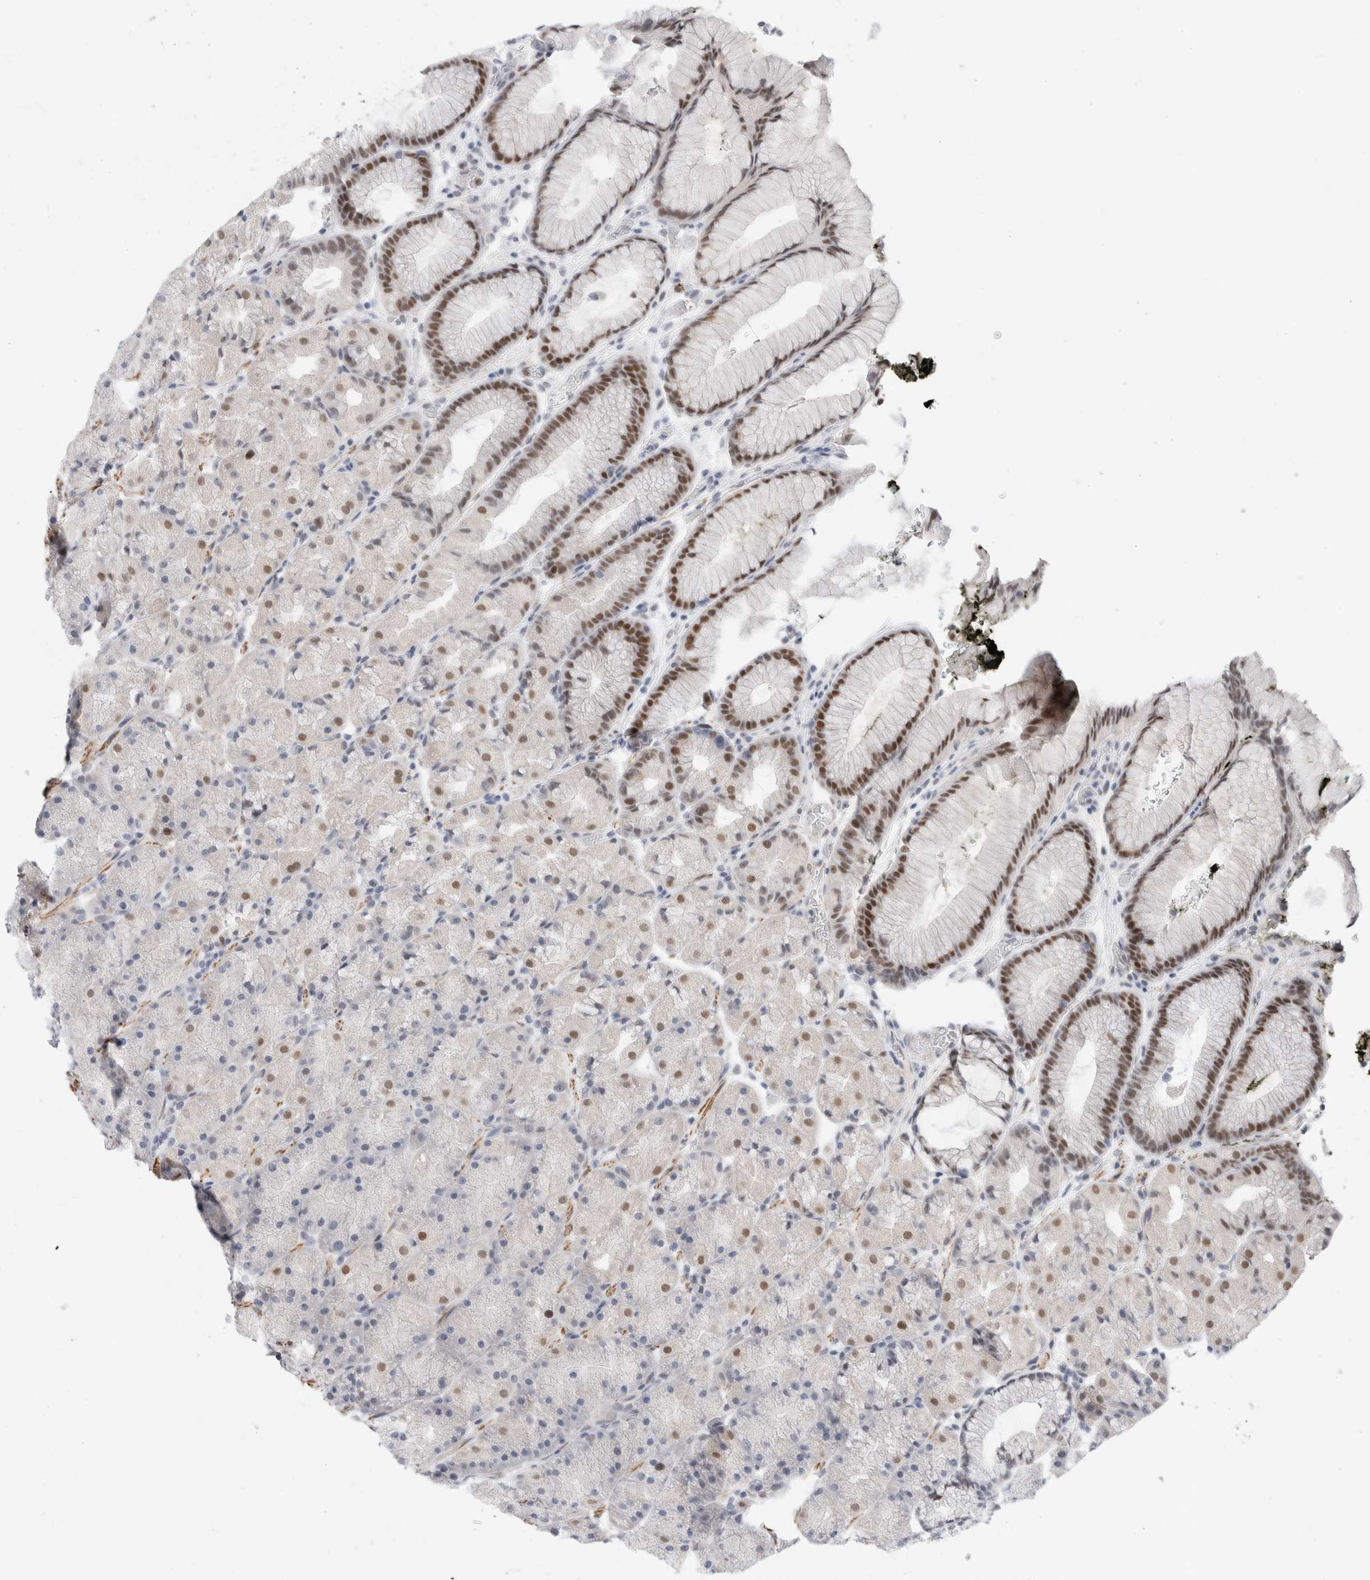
{"staining": {"intensity": "moderate", "quantity": "<25%", "location": "nuclear"}, "tissue": "stomach", "cell_type": "Glandular cells", "image_type": "normal", "snomed": [{"axis": "morphology", "description": "Normal tissue, NOS"}, {"axis": "topography", "description": "Stomach, upper"}, {"axis": "topography", "description": "Stomach"}], "caption": "DAB (3,3'-diaminobenzidine) immunohistochemical staining of unremarkable human stomach reveals moderate nuclear protein expression in approximately <25% of glandular cells. The staining was performed using DAB to visualize the protein expression in brown, while the nuclei were stained in blue with hematoxylin (Magnification: 20x).", "gene": "KNL1", "patient": {"sex": "male", "age": 48}}